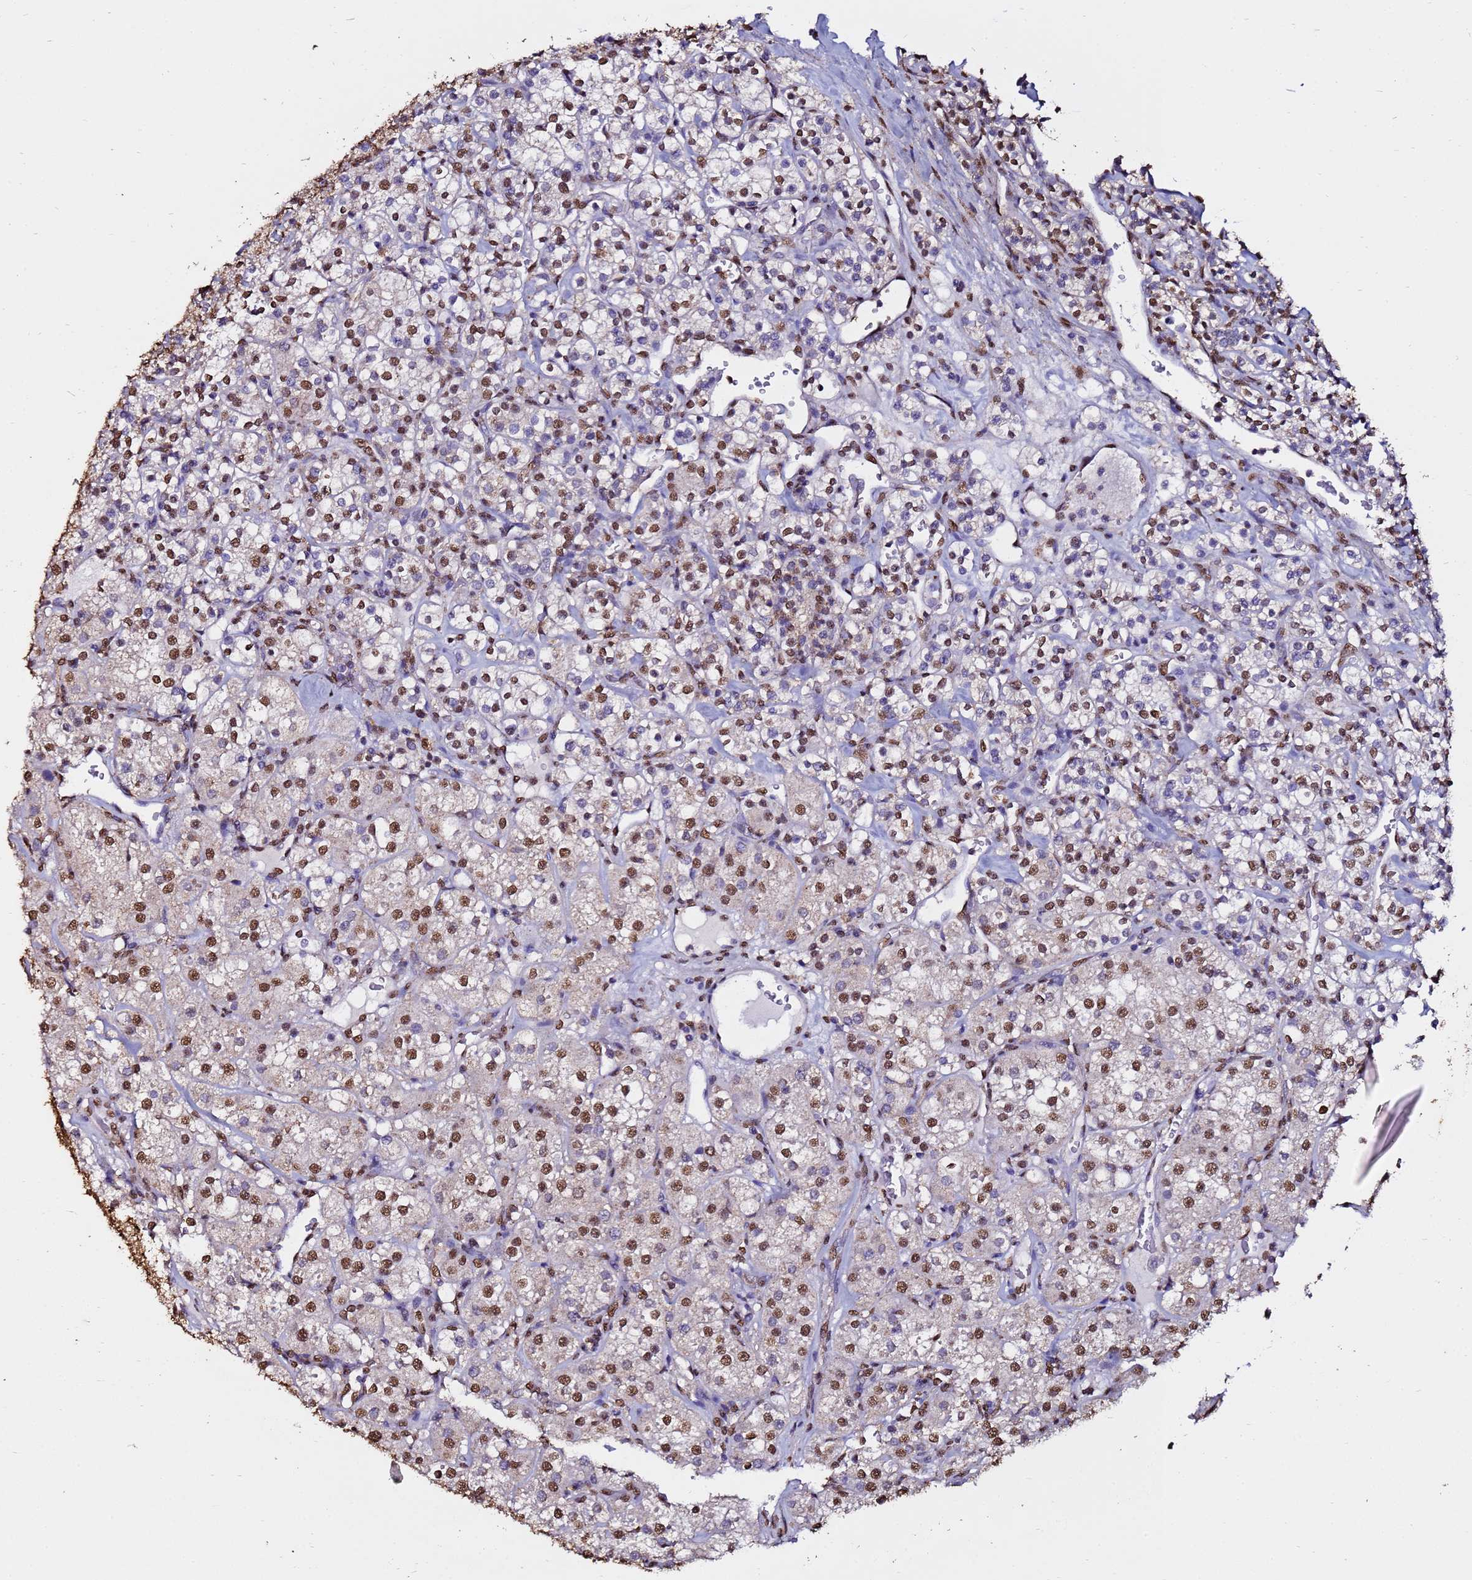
{"staining": {"intensity": "moderate", "quantity": "25%-75%", "location": "nuclear"}, "tissue": "renal cancer", "cell_type": "Tumor cells", "image_type": "cancer", "snomed": [{"axis": "morphology", "description": "Adenocarcinoma, NOS"}, {"axis": "topography", "description": "Kidney"}], "caption": "Renal cancer (adenocarcinoma) was stained to show a protein in brown. There is medium levels of moderate nuclear staining in approximately 25%-75% of tumor cells.", "gene": "TRIP6", "patient": {"sex": "male", "age": 77}}